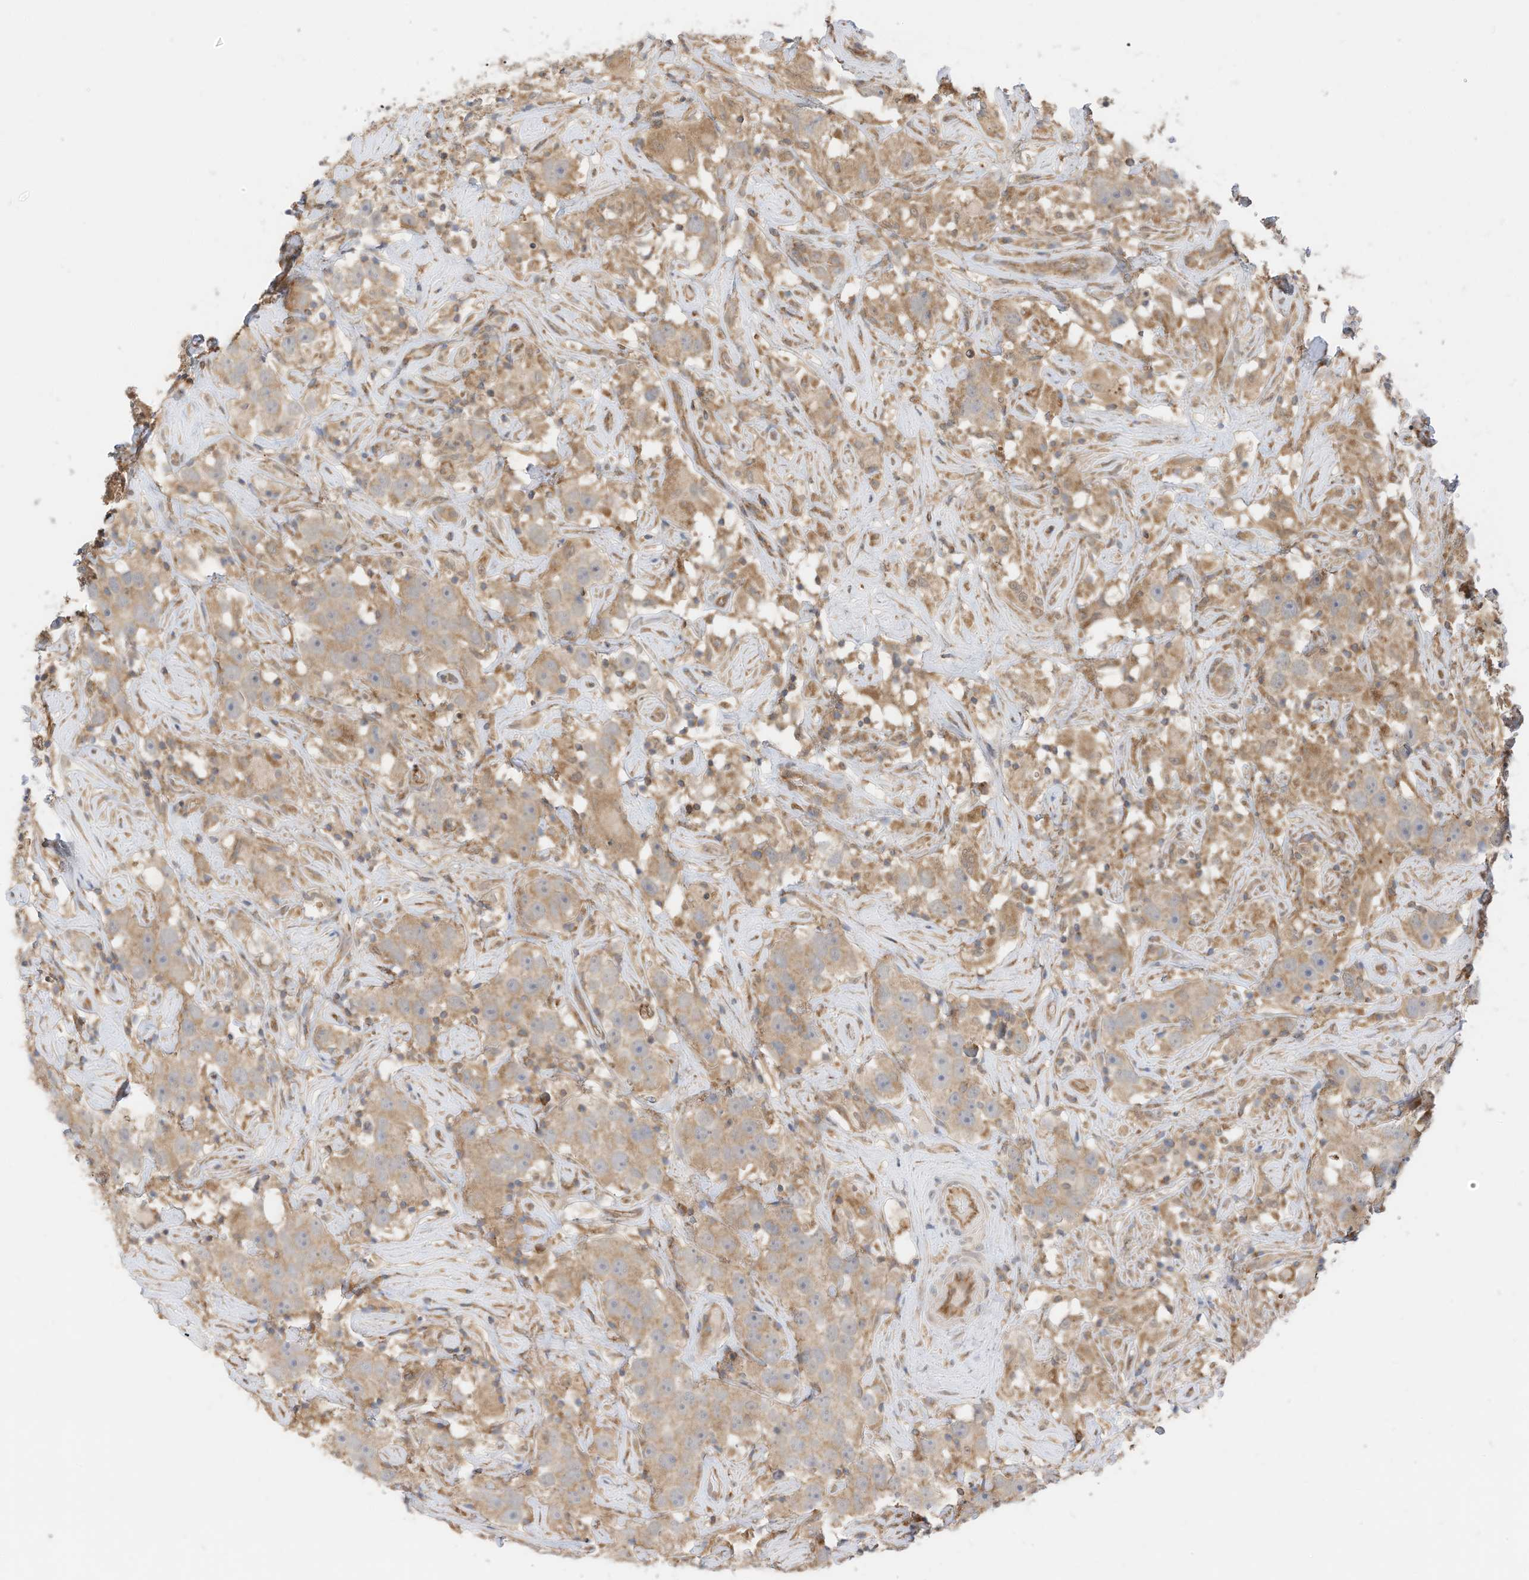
{"staining": {"intensity": "moderate", "quantity": ">75%", "location": "cytoplasmic/membranous"}, "tissue": "testis cancer", "cell_type": "Tumor cells", "image_type": "cancer", "snomed": [{"axis": "morphology", "description": "Seminoma, NOS"}, {"axis": "topography", "description": "Testis"}], "caption": "Protein staining displays moderate cytoplasmic/membranous staining in about >75% of tumor cells in testis seminoma.", "gene": "METTL6", "patient": {"sex": "male", "age": 49}}